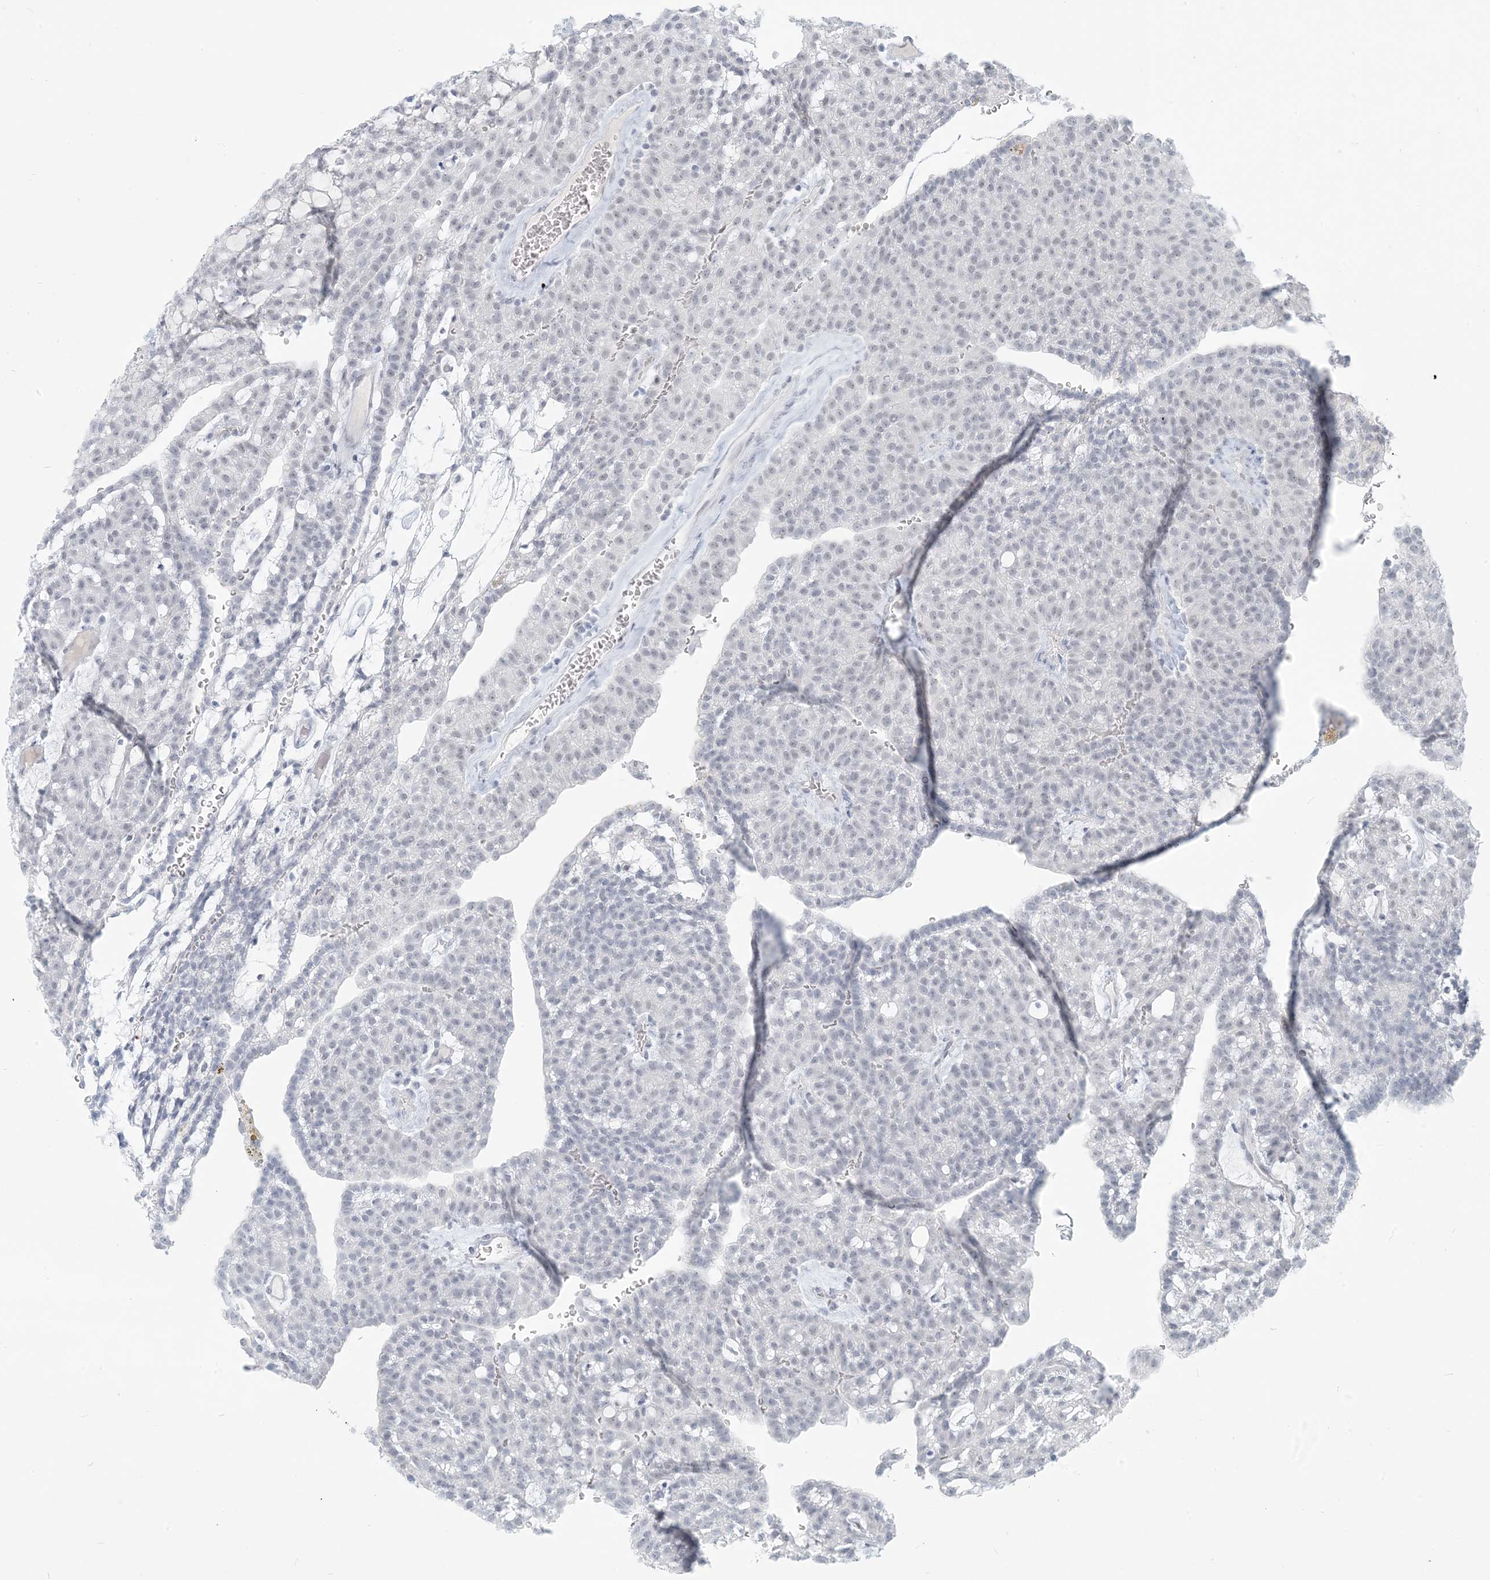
{"staining": {"intensity": "negative", "quantity": "none", "location": "none"}, "tissue": "renal cancer", "cell_type": "Tumor cells", "image_type": "cancer", "snomed": [{"axis": "morphology", "description": "Adenocarcinoma, NOS"}, {"axis": "topography", "description": "Kidney"}], "caption": "Tumor cells show no significant protein positivity in adenocarcinoma (renal).", "gene": "SCML1", "patient": {"sex": "male", "age": 63}}